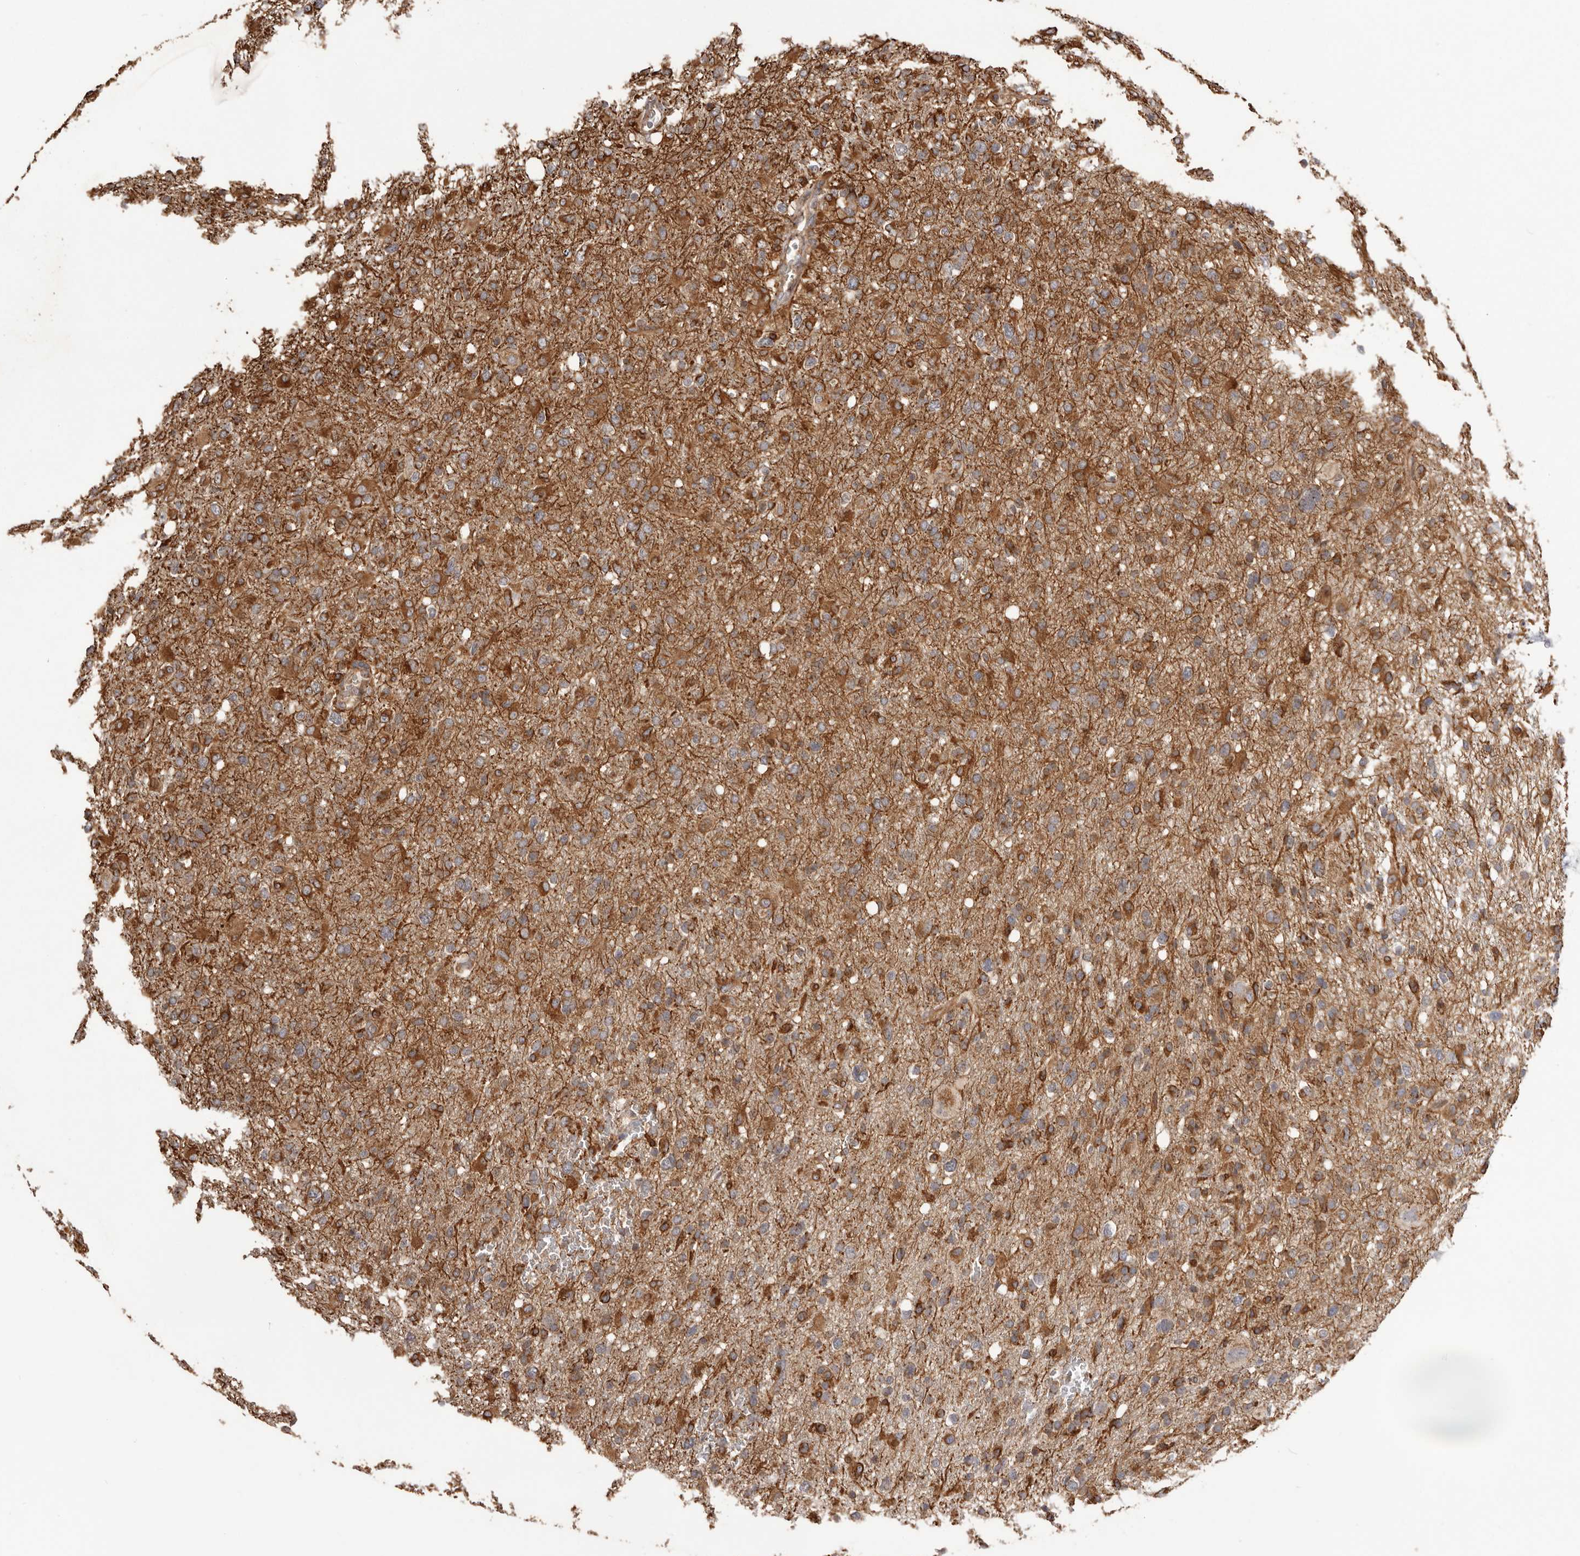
{"staining": {"intensity": "moderate", "quantity": ">75%", "location": "cytoplasmic/membranous"}, "tissue": "glioma", "cell_type": "Tumor cells", "image_type": "cancer", "snomed": [{"axis": "morphology", "description": "Glioma, malignant, High grade"}, {"axis": "topography", "description": "Brain"}], "caption": "Immunohistochemical staining of malignant high-grade glioma shows medium levels of moderate cytoplasmic/membranous expression in about >75% of tumor cells.", "gene": "QRSL1", "patient": {"sex": "female", "age": 57}}